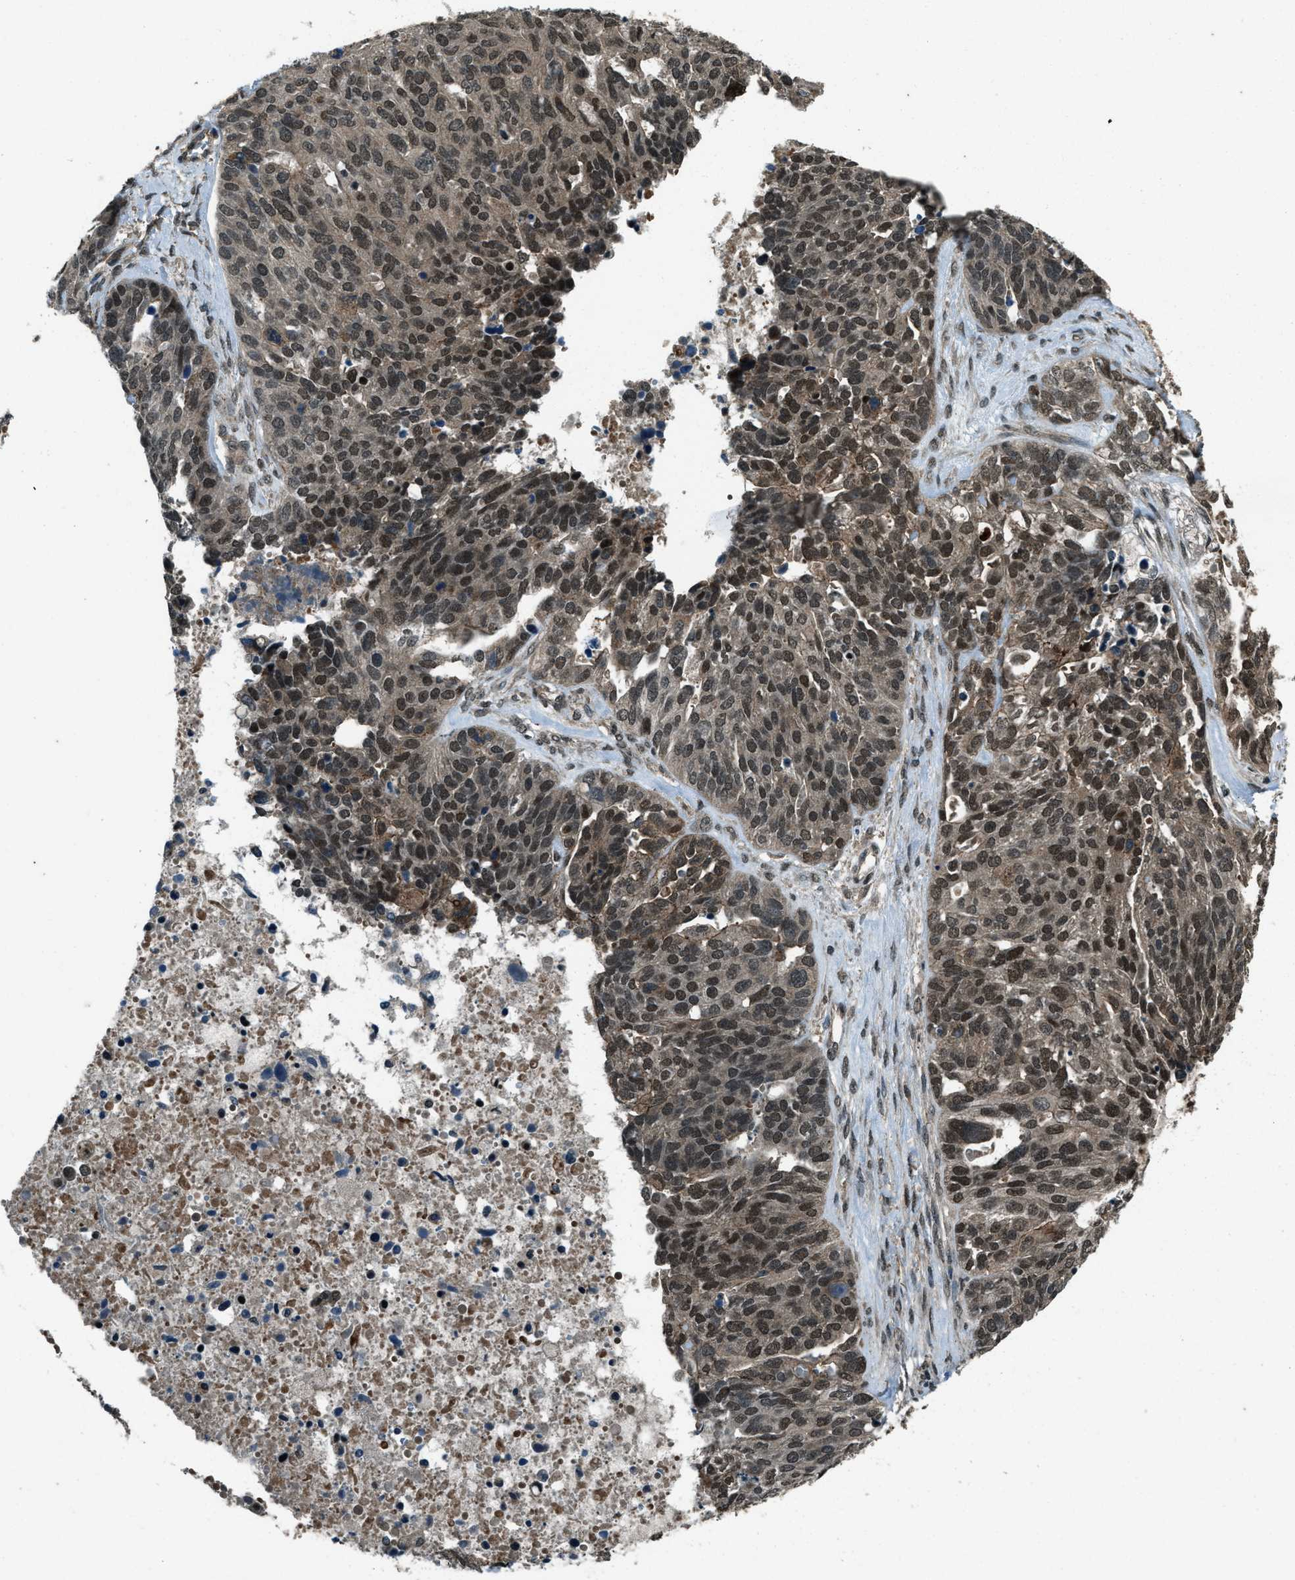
{"staining": {"intensity": "moderate", "quantity": ">75%", "location": "nuclear"}, "tissue": "ovarian cancer", "cell_type": "Tumor cells", "image_type": "cancer", "snomed": [{"axis": "morphology", "description": "Cystadenocarcinoma, serous, NOS"}, {"axis": "topography", "description": "Ovary"}], "caption": "A histopathology image of human ovarian cancer stained for a protein displays moderate nuclear brown staining in tumor cells.", "gene": "SVIL", "patient": {"sex": "female", "age": 44}}